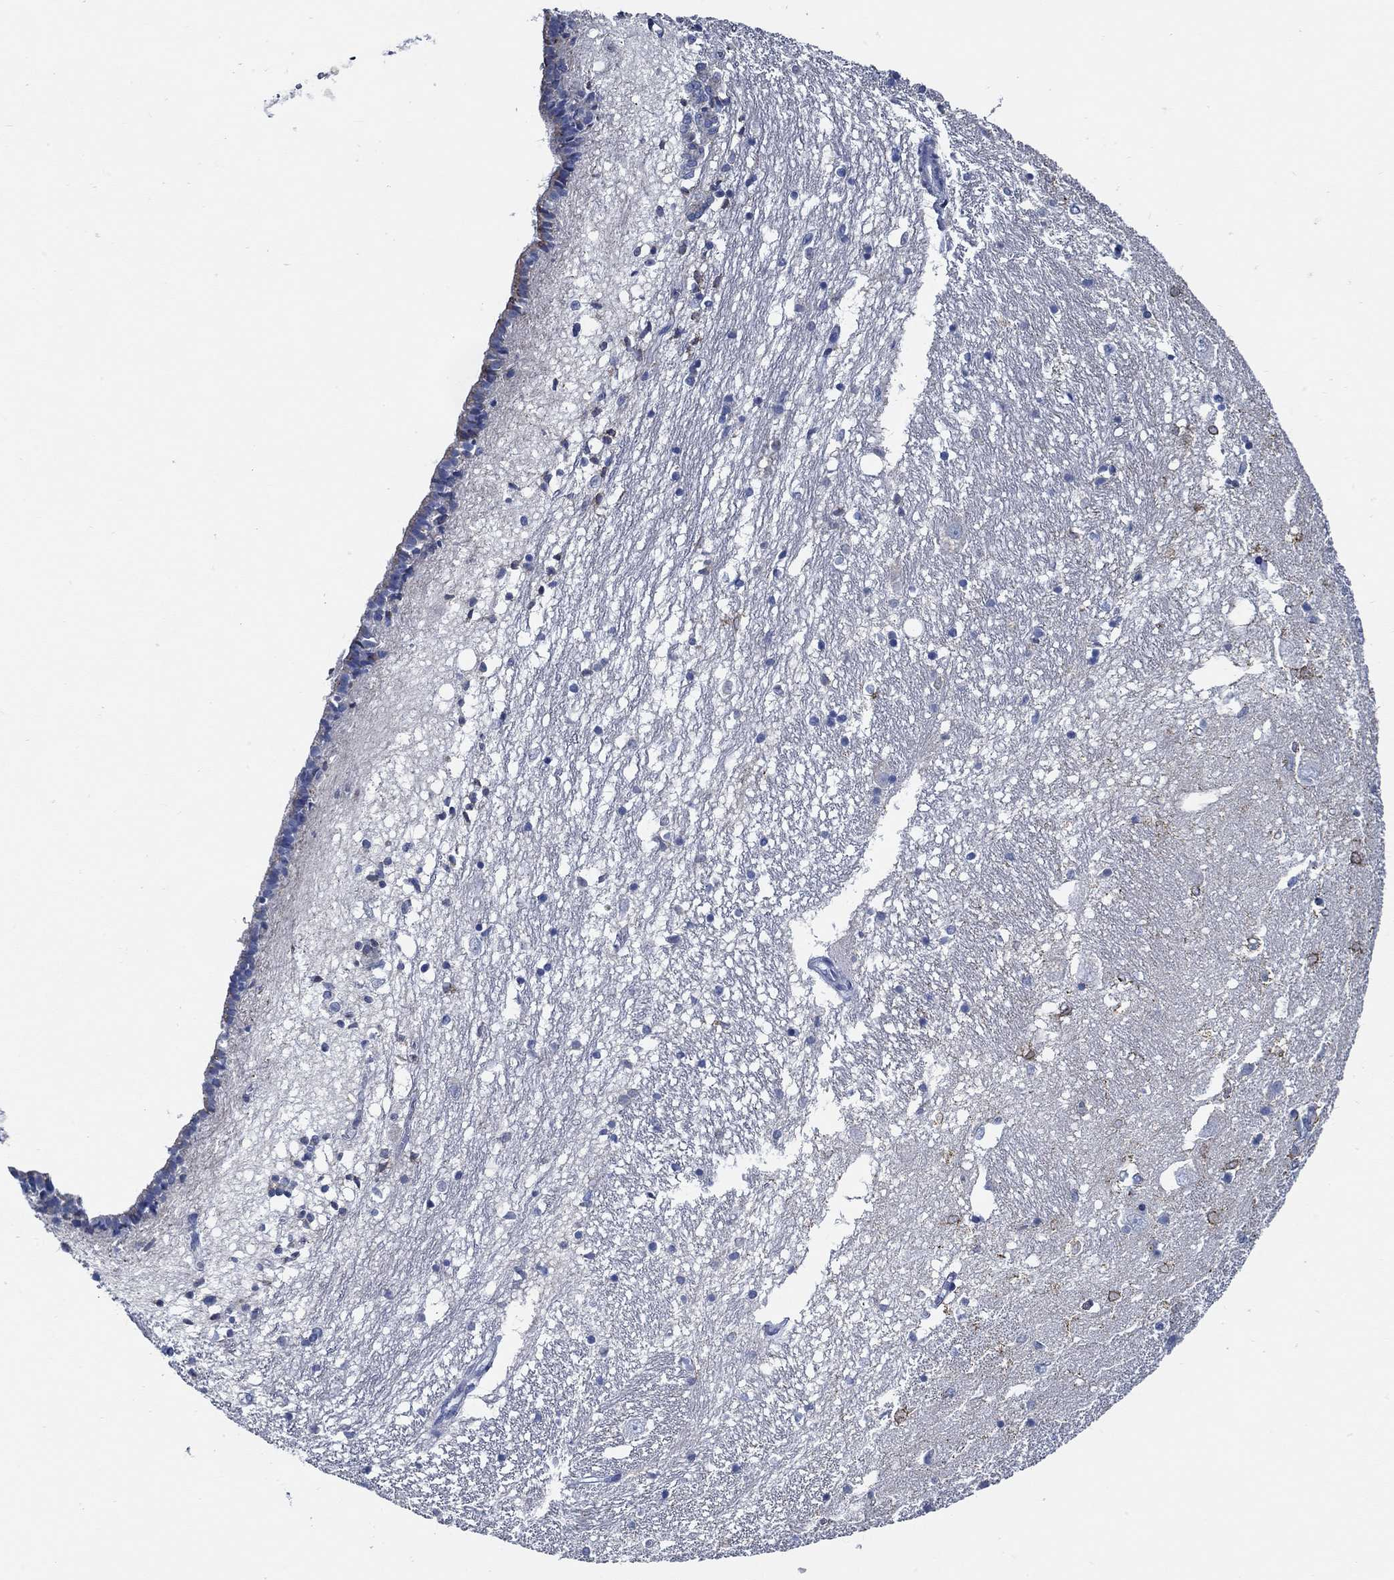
{"staining": {"intensity": "moderate", "quantity": "25%-75%", "location": "cytoplasmic/membranous"}, "tissue": "caudate", "cell_type": "Glial cells", "image_type": "normal", "snomed": [{"axis": "morphology", "description": "Normal tissue, NOS"}, {"axis": "topography", "description": "Lateral ventricle wall"}], "caption": "Immunohistochemistry staining of benign caudate, which reveals medium levels of moderate cytoplasmic/membranous staining in about 25%-75% of glial cells indicating moderate cytoplasmic/membranous protein staining. The staining was performed using DAB (brown) for protein detection and nuclei were counterstained in hematoxylin (blue).", "gene": "HECW2", "patient": {"sex": "female", "age": 71}}